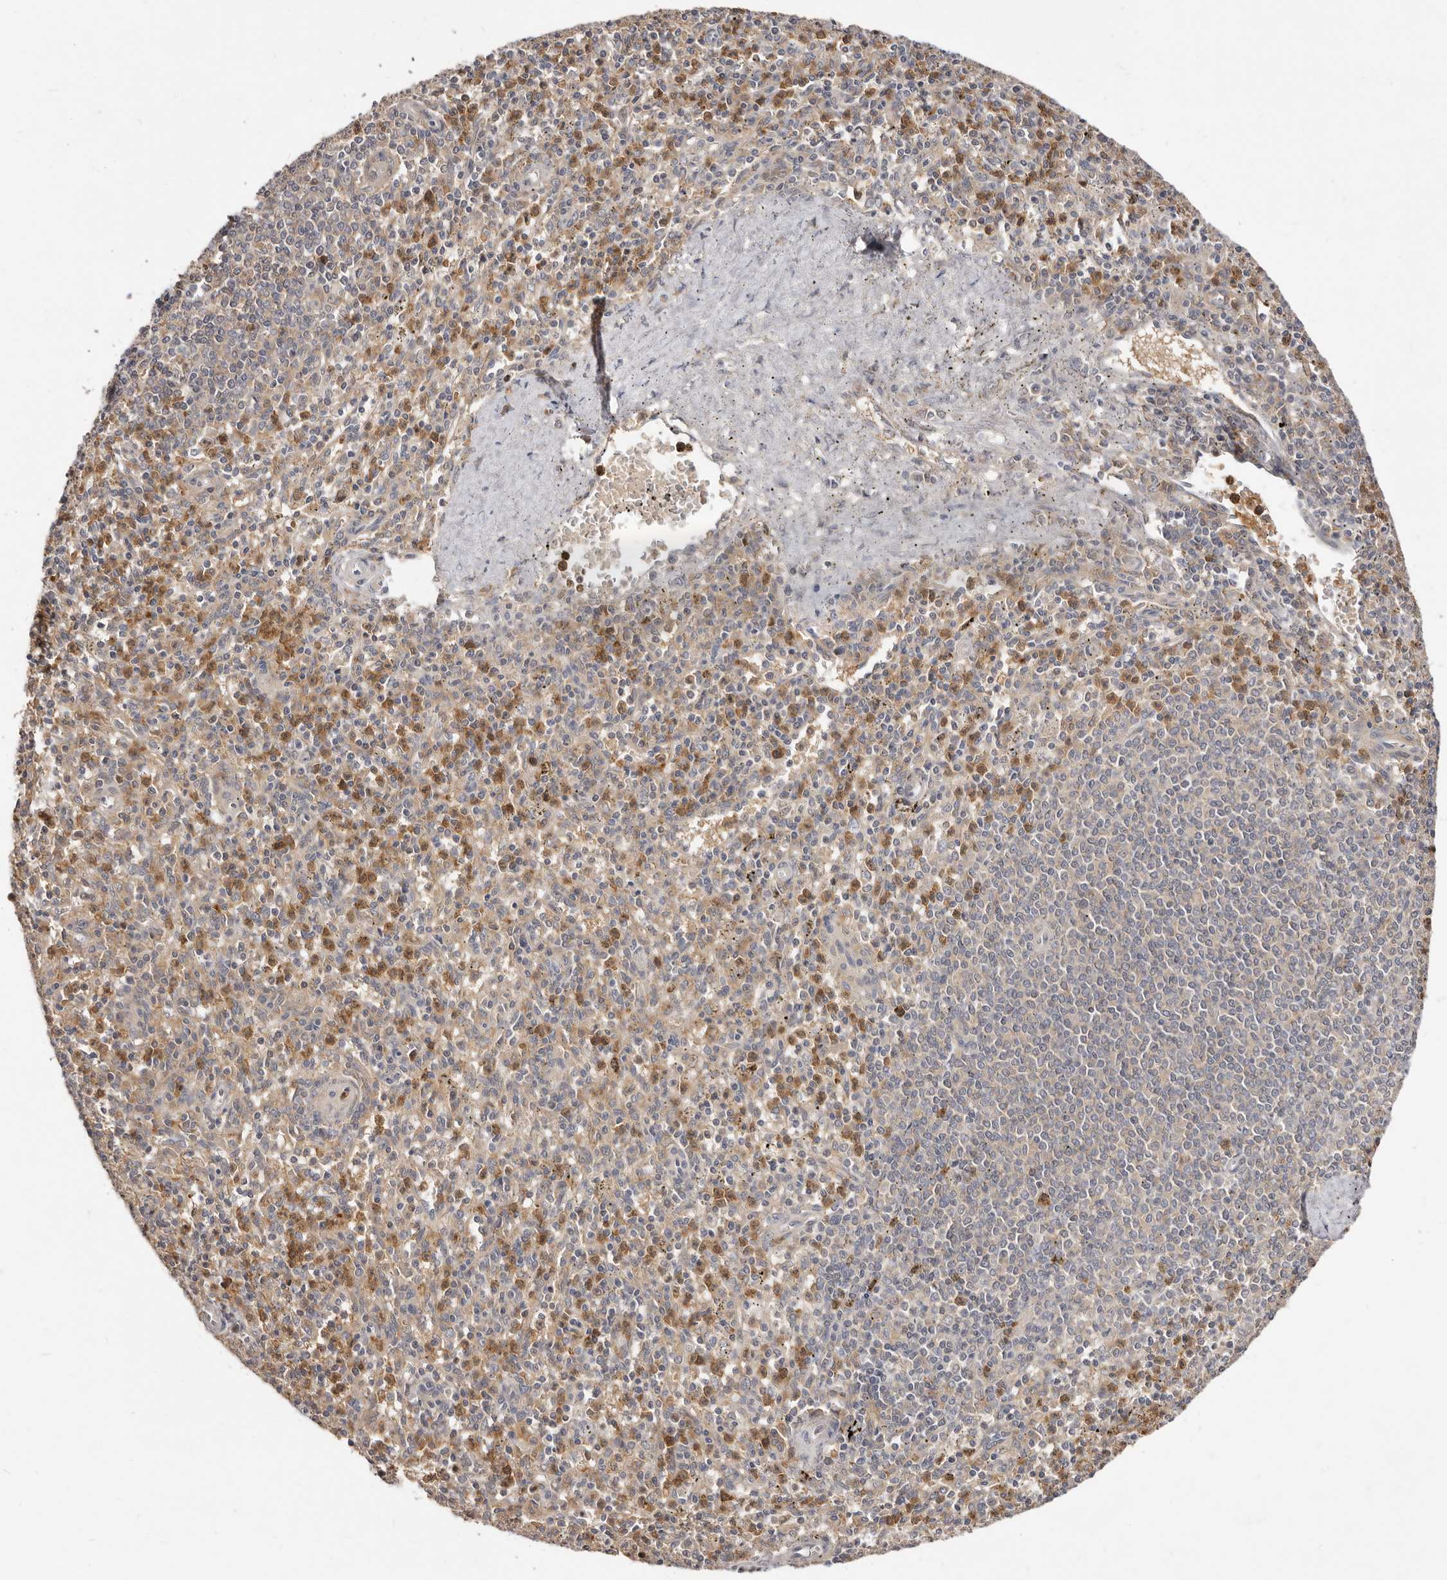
{"staining": {"intensity": "moderate", "quantity": "25%-75%", "location": "cytoplasmic/membranous"}, "tissue": "spleen", "cell_type": "Cells in red pulp", "image_type": "normal", "snomed": [{"axis": "morphology", "description": "Normal tissue, NOS"}, {"axis": "topography", "description": "Spleen"}], "caption": "Spleen stained for a protein exhibits moderate cytoplasmic/membranous positivity in cells in red pulp. (Stains: DAB in brown, nuclei in blue, Microscopy: brightfield microscopy at high magnification).", "gene": "TC2N", "patient": {"sex": "male", "age": 72}}